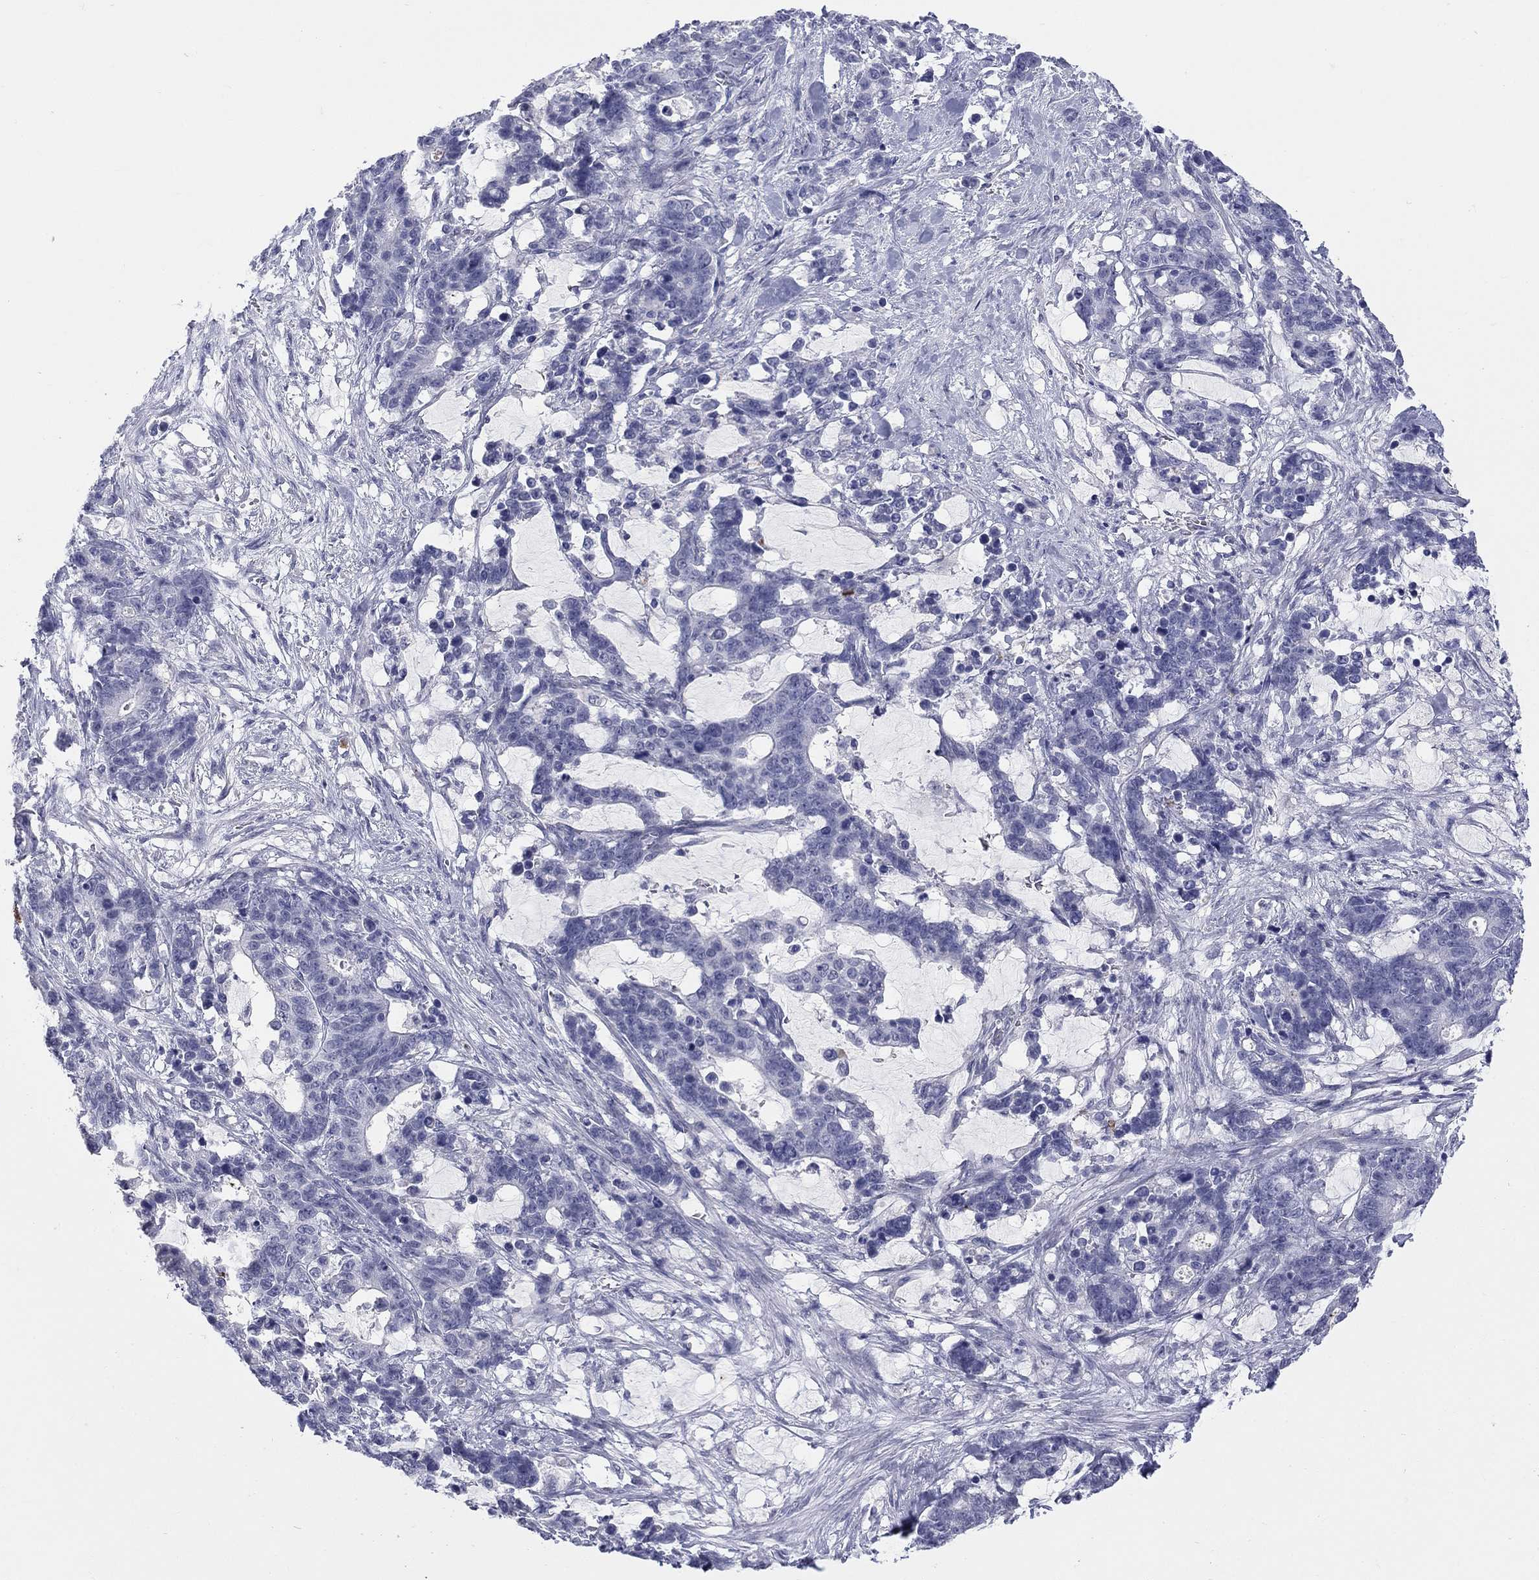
{"staining": {"intensity": "negative", "quantity": "none", "location": "none"}, "tissue": "stomach cancer", "cell_type": "Tumor cells", "image_type": "cancer", "snomed": [{"axis": "morphology", "description": "Normal tissue, NOS"}, {"axis": "morphology", "description": "Adenocarcinoma, NOS"}, {"axis": "topography", "description": "Stomach"}], "caption": "Immunohistochemistry (IHC) image of neoplastic tissue: human stomach cancer stained with DAB (3,3'-diaminobenzidine) reveals no significant protein positivity in tumor cells.", "gene": "ECEL1", "patient": {"sex": "female", "age": 64}}